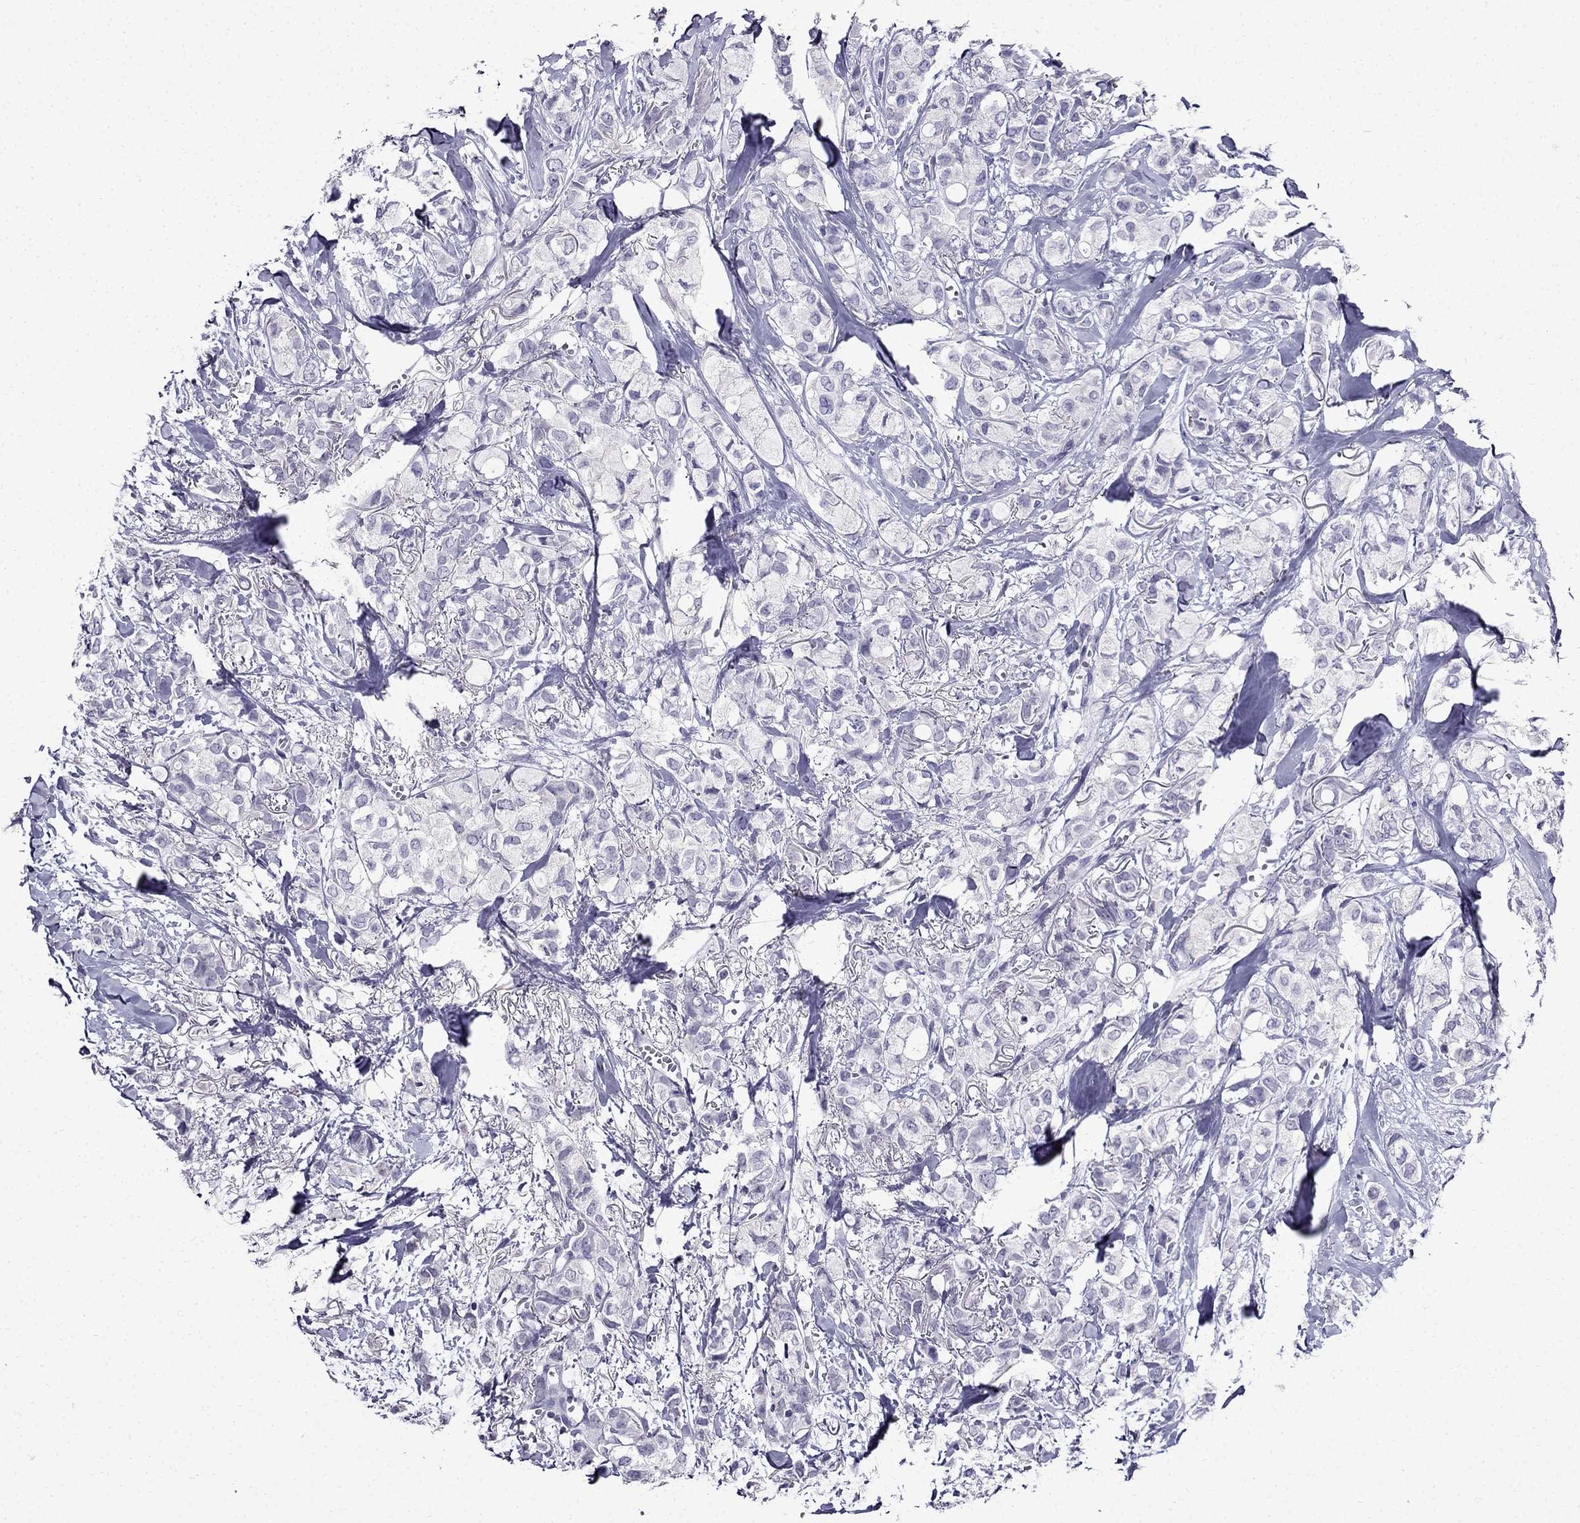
{"staining": {"intensity": "negative", "quantity": "none", "location": "none"}, "tissue": "breast cancer", "cell_type": "Tumor cells", "image_type": "cancer", "snomed": [{"axis": "morphology", "description": "Duct carcinoma"}, {"axis": "topography", "description": "Breast"}], "caption": "Tumor cells are negative for protein expression in human breast cancer.", "gene": "DNAH17", "patient": {"sex": "female", "age": 85}}